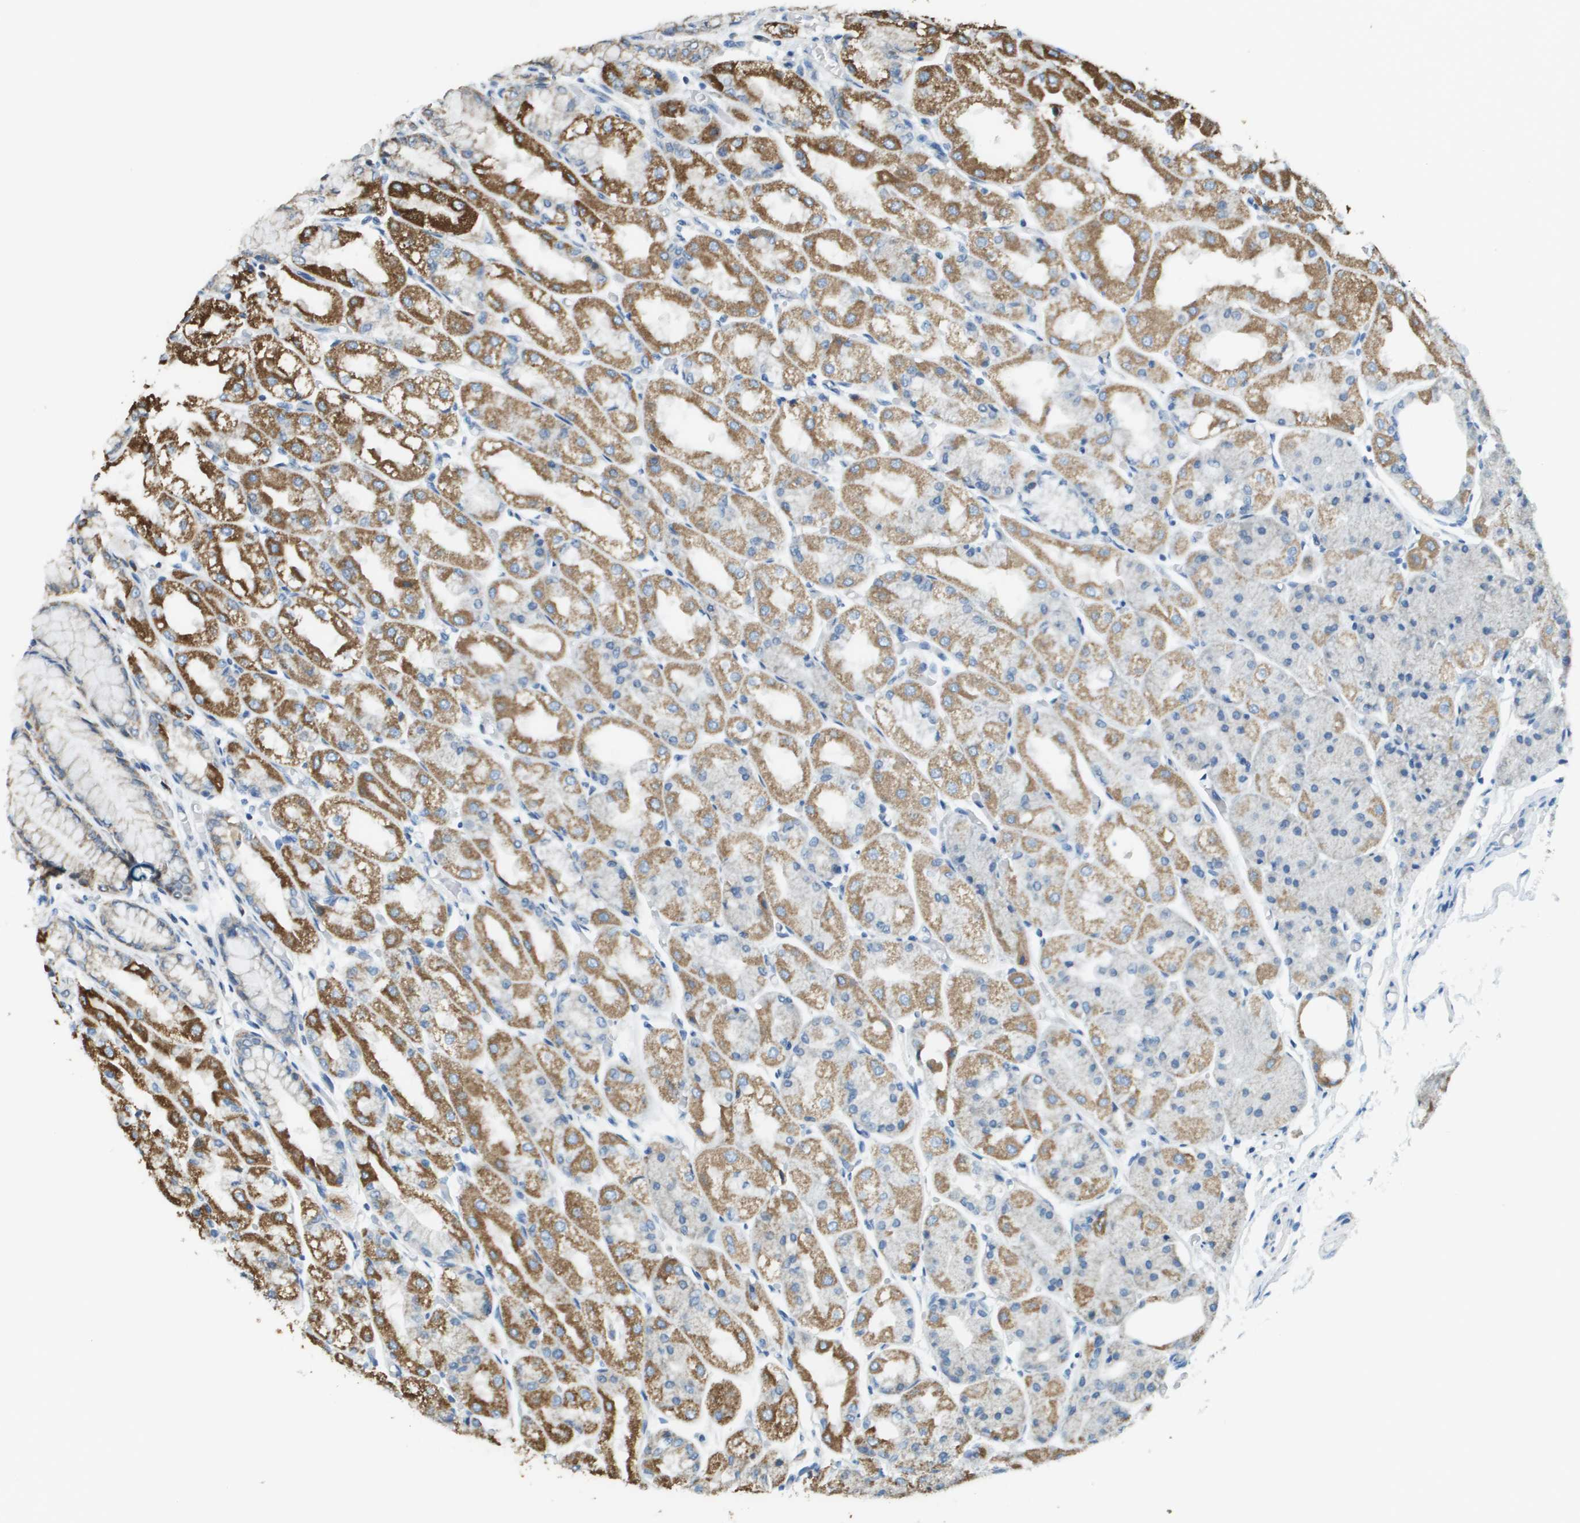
{"staining": {"intensity": "moderate", "quantity": "25%-75%", "location": "cytoplasmic/membranous"}, "tissue": "stomach", "cell_type": "Glandular cells", "image_type": "normal", "snomed": [{"axis": "morphology", "description": "Normal tissue, NOS"}, {"axis": "topography", "description": "Stomach, upper"}], "caption": "Protein analysis of unremarkable stomach demonstrates moderate cytoplasmic/membranous expression in approximately 25%-75% of glandular cells. (Brightfield microscopy of DAB IHC at high magnification).", "gene": "FH", "patient": {"sex": "male", "age": 72}}